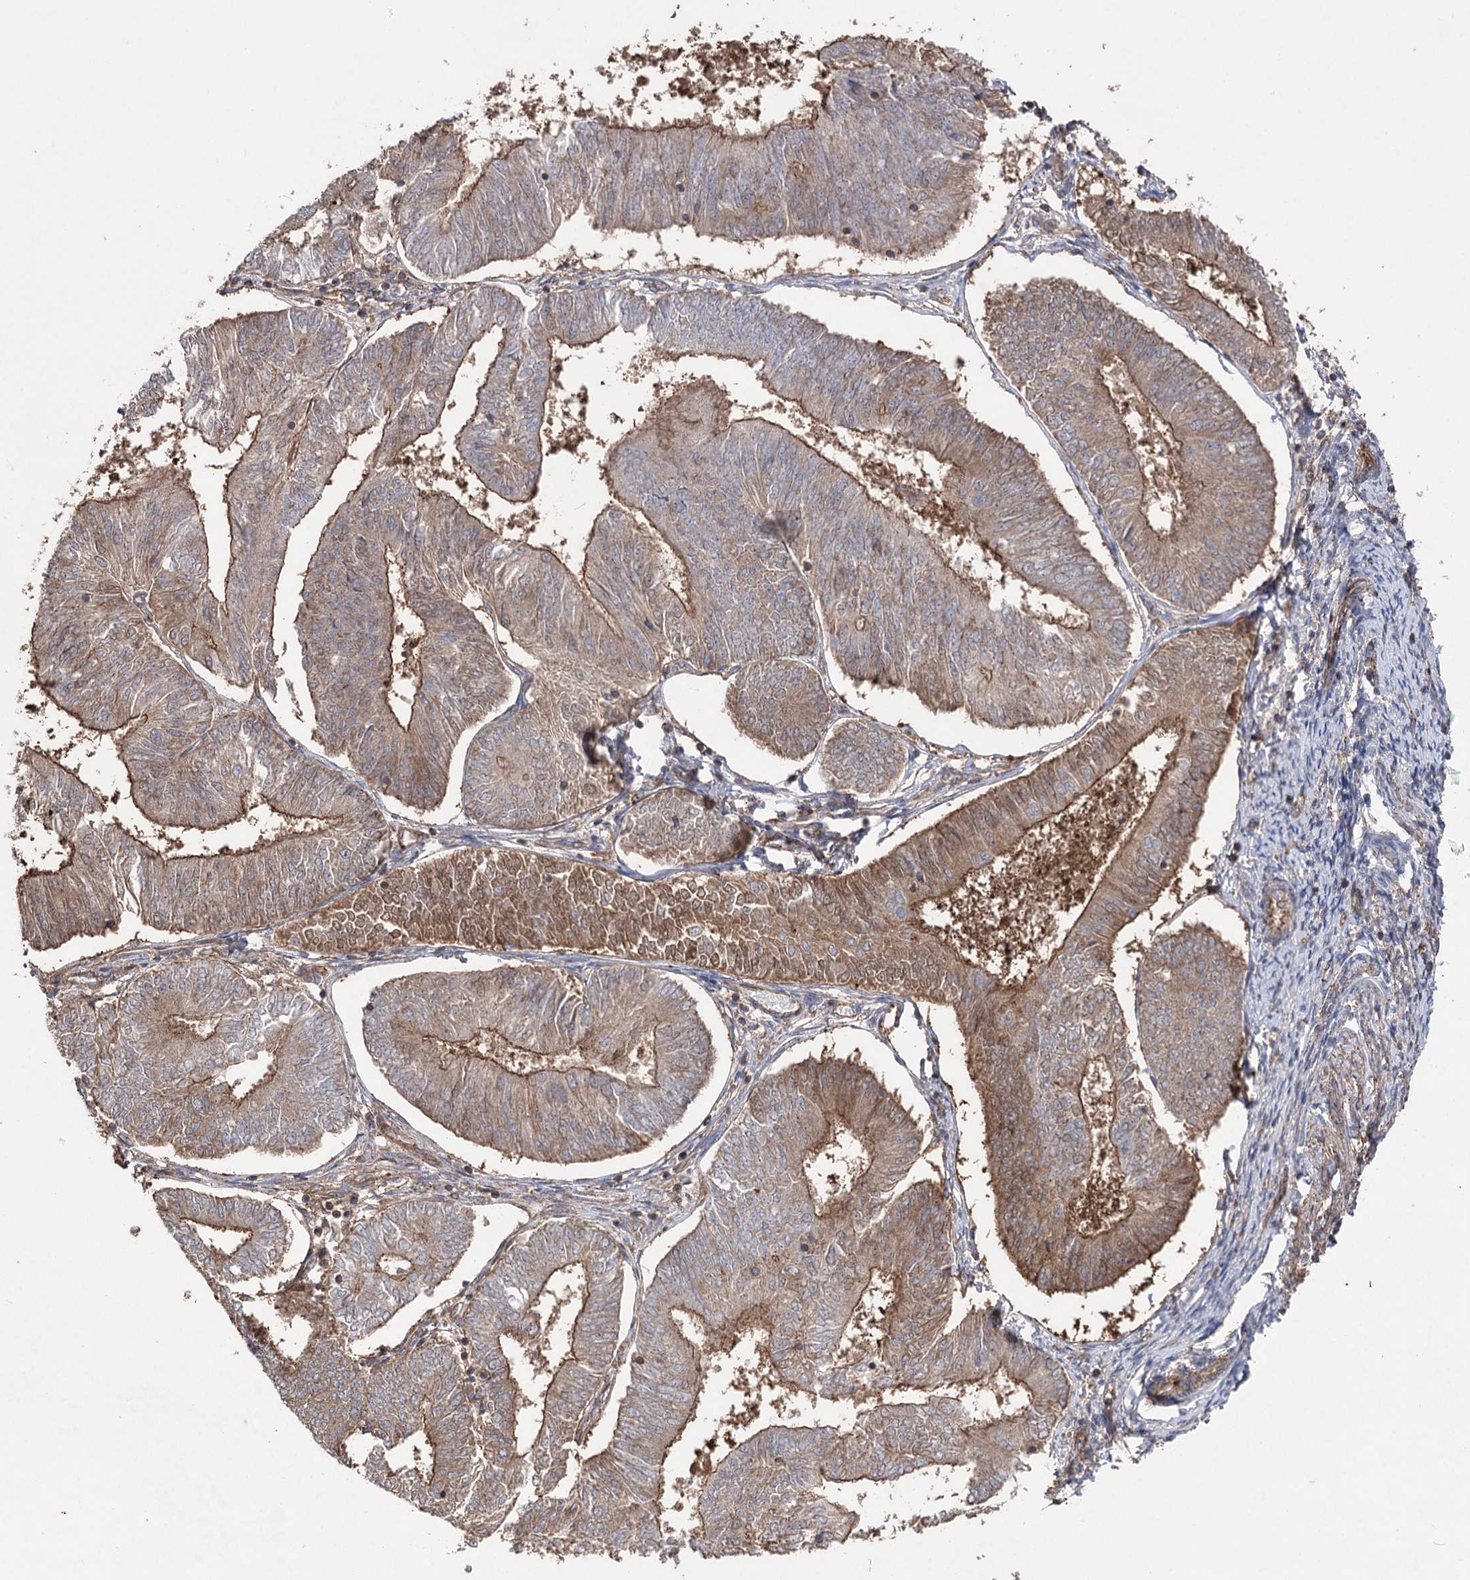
{"staining": {"intensity": "moderate", "quantity": ">75%", "location": "cytoplasmic/membranous"}, "tissue": "endometrial cancer", "cell_type": "Tumor cells", "image_type": "cancer", "snomed": [{"axis": "morphology", "description": "Adenocarcinoma, NOS"}, {"axis": "topography", "description": "Endometrium"}], "caption": "Immunohistochemistry histopathology image of neoplastic tissue: human endometrial cancer (adenocarcinoma) stained using IHC displays medium levels of moderate protein expression localized specifically in the cytoplasmic/membranous of tumor cells, appearing as a cytoplasmic/membranous brown color.", "gene": "LARS2", "patient": {"sex": "female", "age": 58}}